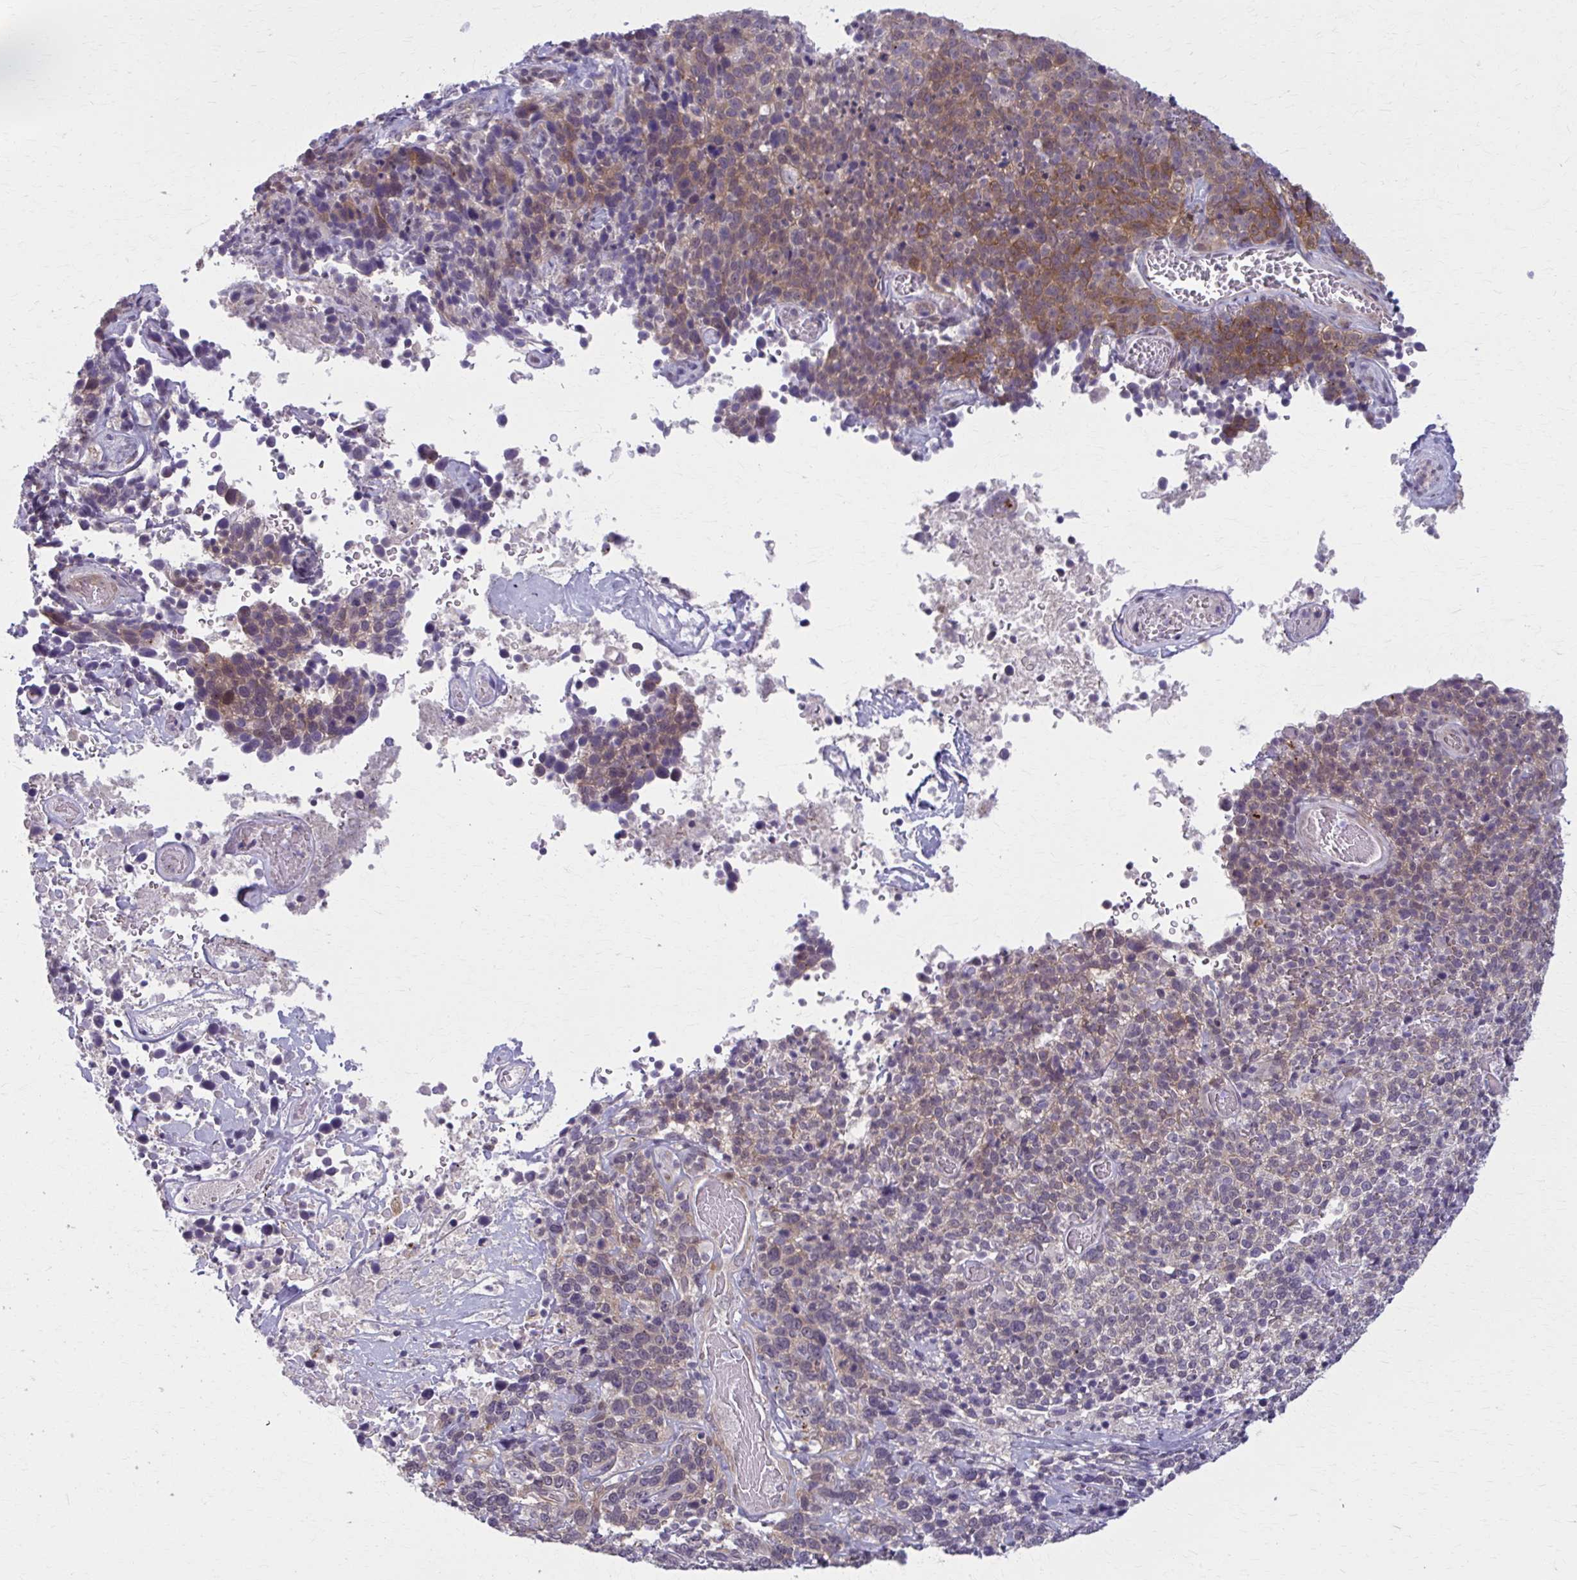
{"staining": {"intensity": "moderate", "quantity": "<25%", "location": "cytoplasmic/membranous"}, "tissue": "cervical cancer", "cell_type": "Tumor cells", "image_type": "cancer", "snomed": [{"axis": "morphology", "description": "Squamous cell carcinoma, NOS"}, {"axis": "topography", "description": "Cervix"}], "caption": "Human squamous cell carcinoma (cervical) stained with a protein marker shows moderate staining in tumor cells.", "gene": "NUMBL", "patient": {"sex": "female", "age": 46}}